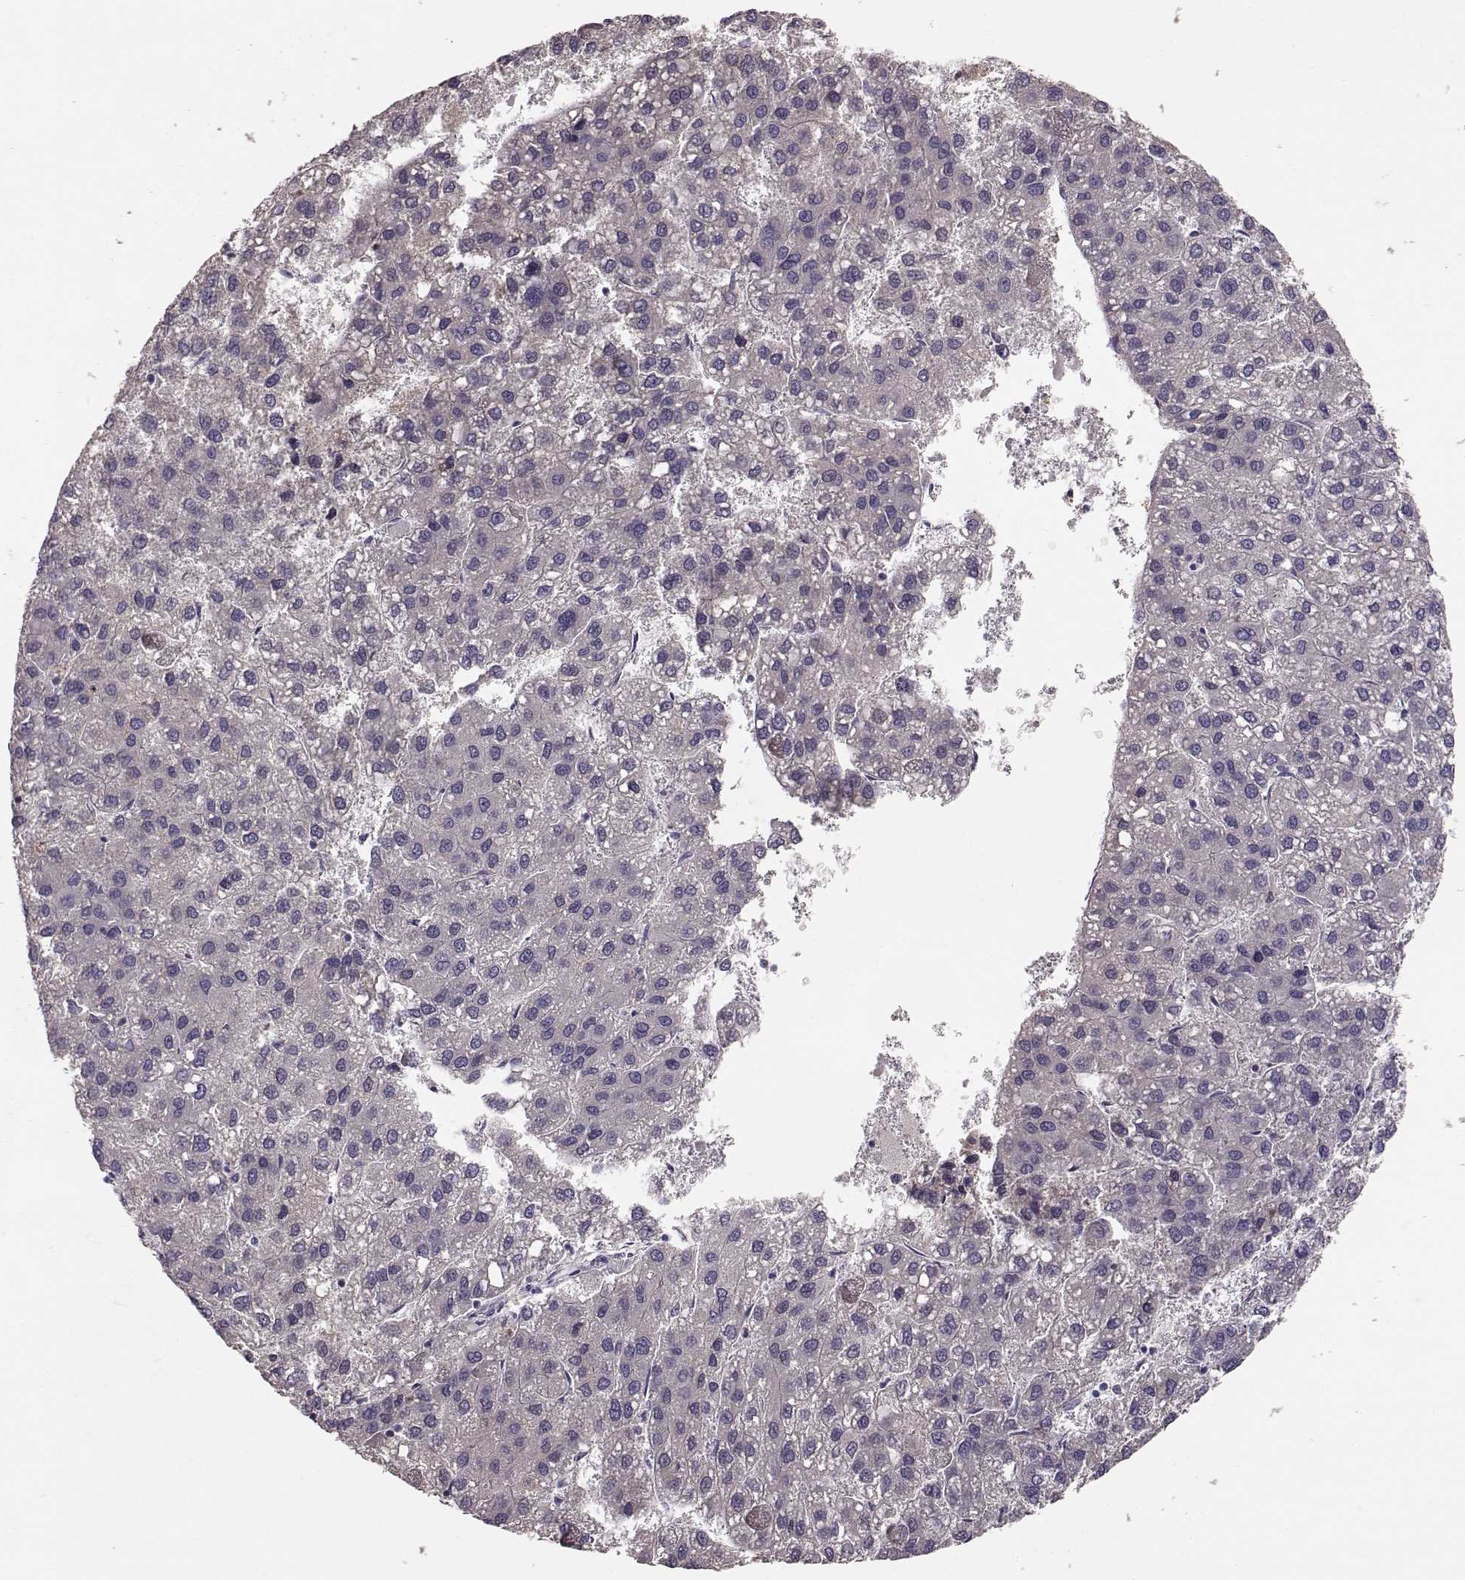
{"staining": {"intensity": "negative", "quantity": "none", "location": "none"}, "tissue": "liver cancer", "cell_type": "Tumor cells", "image_type": "cancer", "snomed": [{"axis": "morphology", "description": "Carcinoma, Hepatocellular, NOS"}, {"axis": "topography", "description": "Liver"}], "caption": "This is an immunohistochemistry (IHC) image of human liver hepatocellular carcinoma. There is no expression in tumor cells.", "gene": "YJEFN3", "patient": {"sex": "female", "age": 82}}